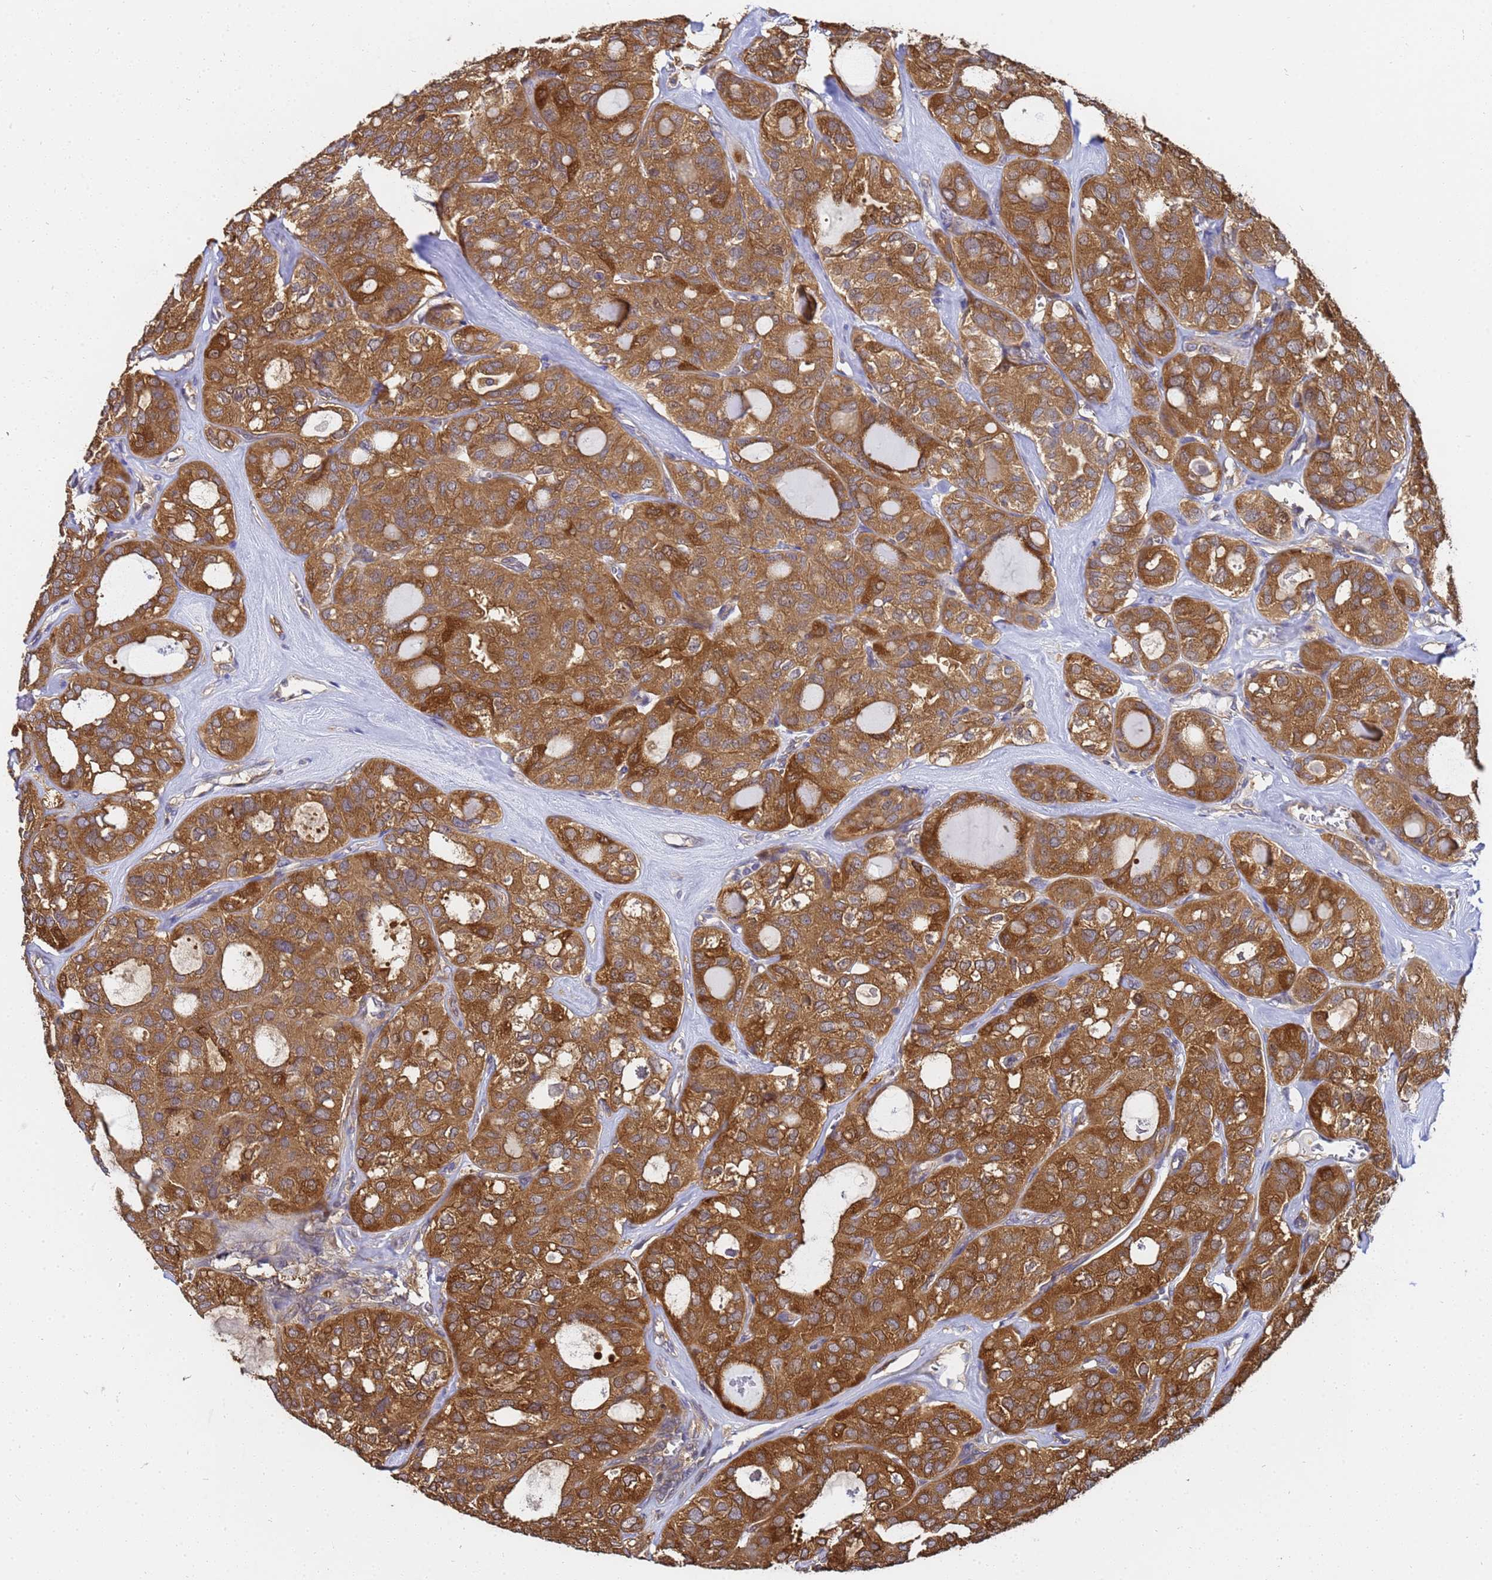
{"staining": {"intensity": "moderate", "quantity": ">75%", "location": "cytoplasmic/membranous"}, "tissue": "thyroid cancer", "cell_type": "Tumor cells", "image_type": "cancer", "snomed": [{"axis": "morphology", "description": "Follicular adenoma carcinoma, NOS"}, {"axis": "topography", "description": "Thyroid gland"}], "caption": "Human follicular adenoma carcinoma (thyroid) stained with a brown dye reveals moderate cytoplasmic/membranous positive positivity in approximately >75% of tumor cells.", "gene": "NME1-NME2", "patient": {"sex": "male", "age": 75}}